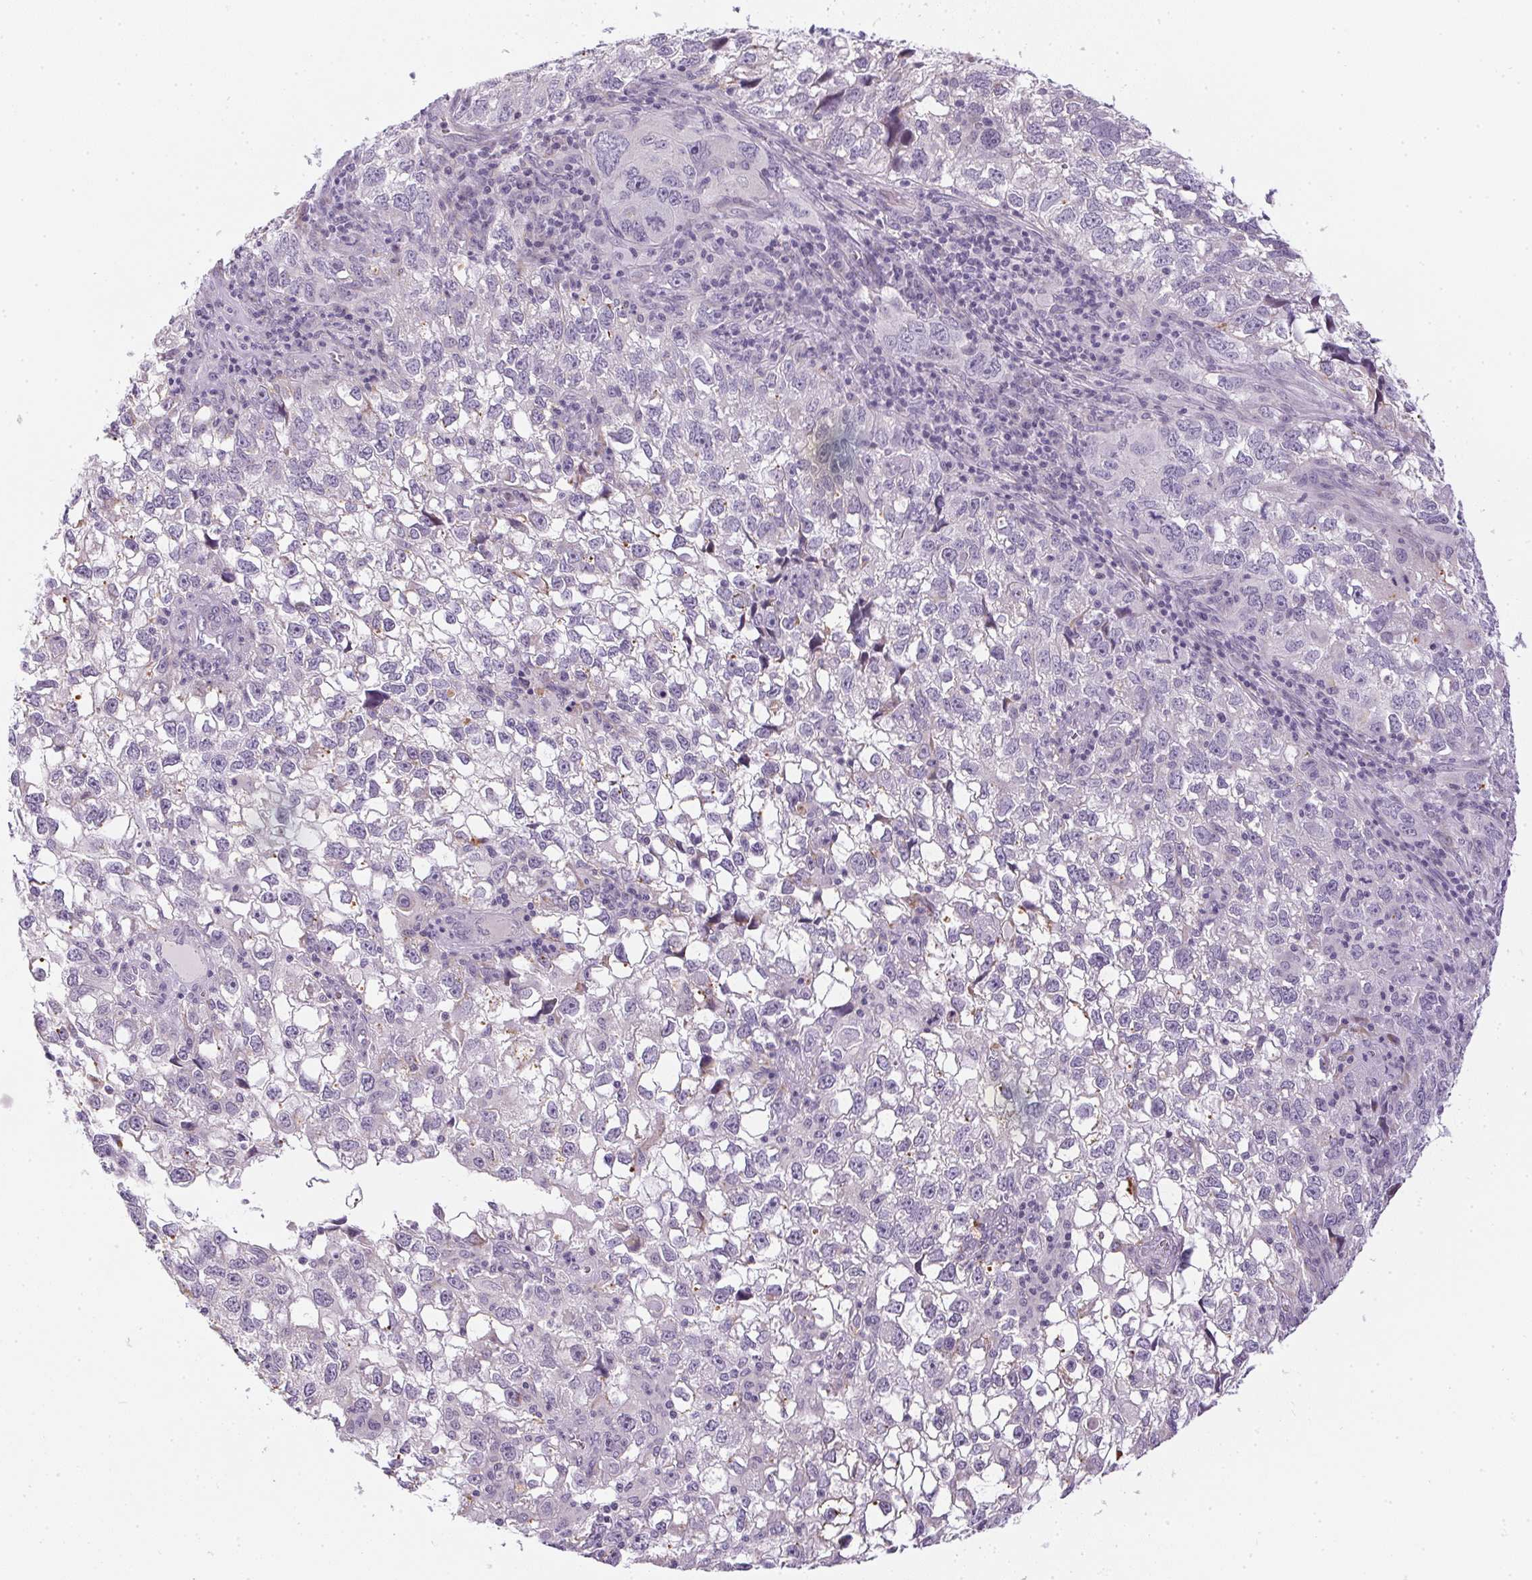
{"staining": {"intensity": "negative", "quantity": "none", "location": "none"}, "tissue": "cervical cancer", "cell_type": "Tumor cells", "image_type": "cancer", "snomed": [{"axis": "morphology", "description": "Squamous cell carcinoma, NOS"}, {"axis": "topography", "description": "Cervix"}], "caption": "Immunohistochemistry image of human squamous cell carcinoma (cervical) stained for a protein (brown), which shows no expression in tumor cells.", "gene": "GSDMC", "patient": {"sex": "female", "age": 55}}